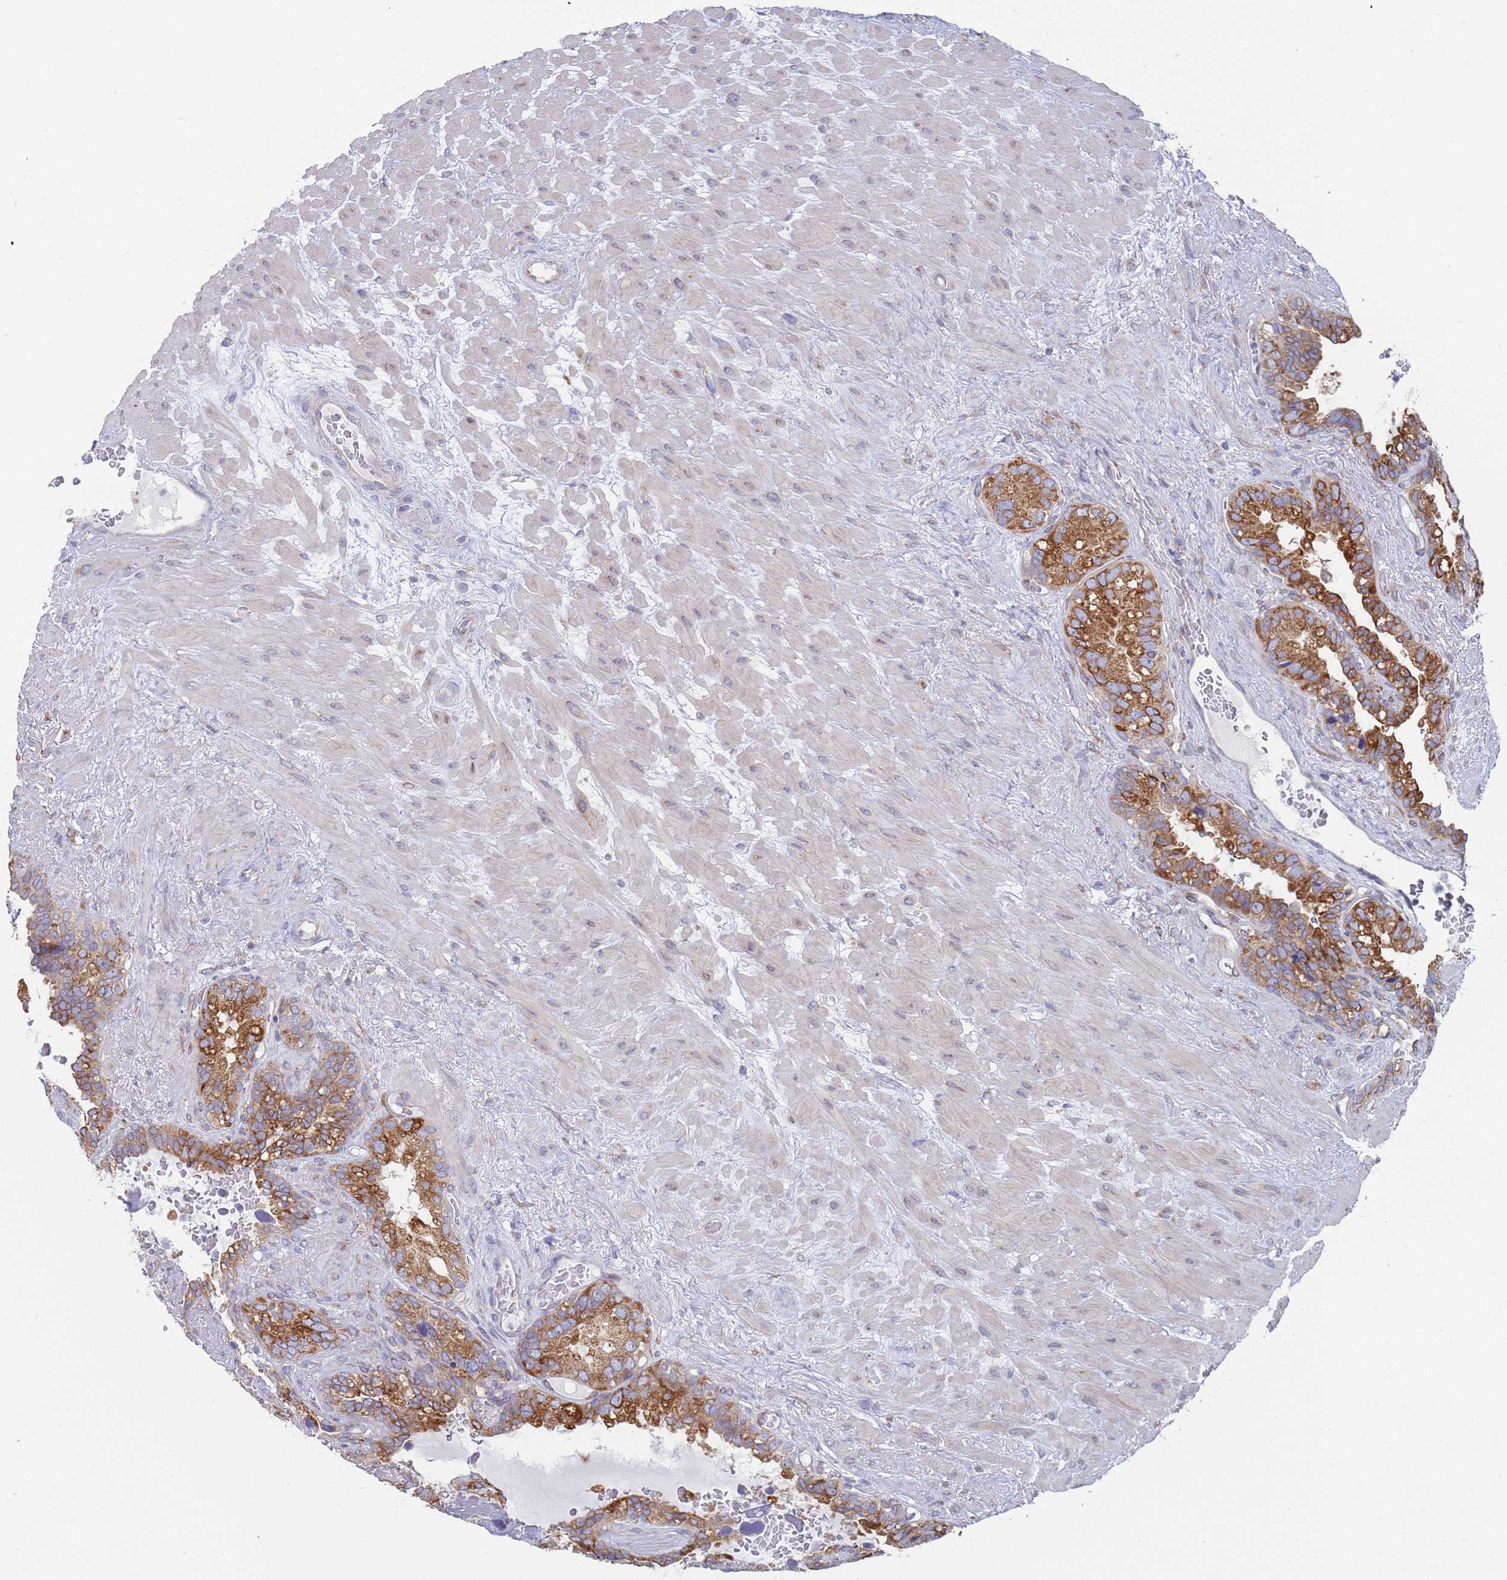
{"staining": {"intensity": "strong", "quantity": ">75%", "location": "cytoplasmic/membranous"}, "tissue": "seminal vesicle", "cell_type": "Glandular cells", "image_type": "normal", "snomed": [{"axis": "morphology", "description": "Normal tissue, NOS"}, {"axis": "topography", "description": "Seminal veicle"}], "caption": "DAB (3,3'-diaminobenzidine) immunohistochemical staining of unremarkable human seminal vesicle exhibits strong cytoplasmic/membranous protein staining in about >75% of glandular cells. (brown staining indicates protein expression, while blue staining denotes nuclei).", "gene": "ENSG00000286098", "patient": {"sex": "male", "age": 80}}